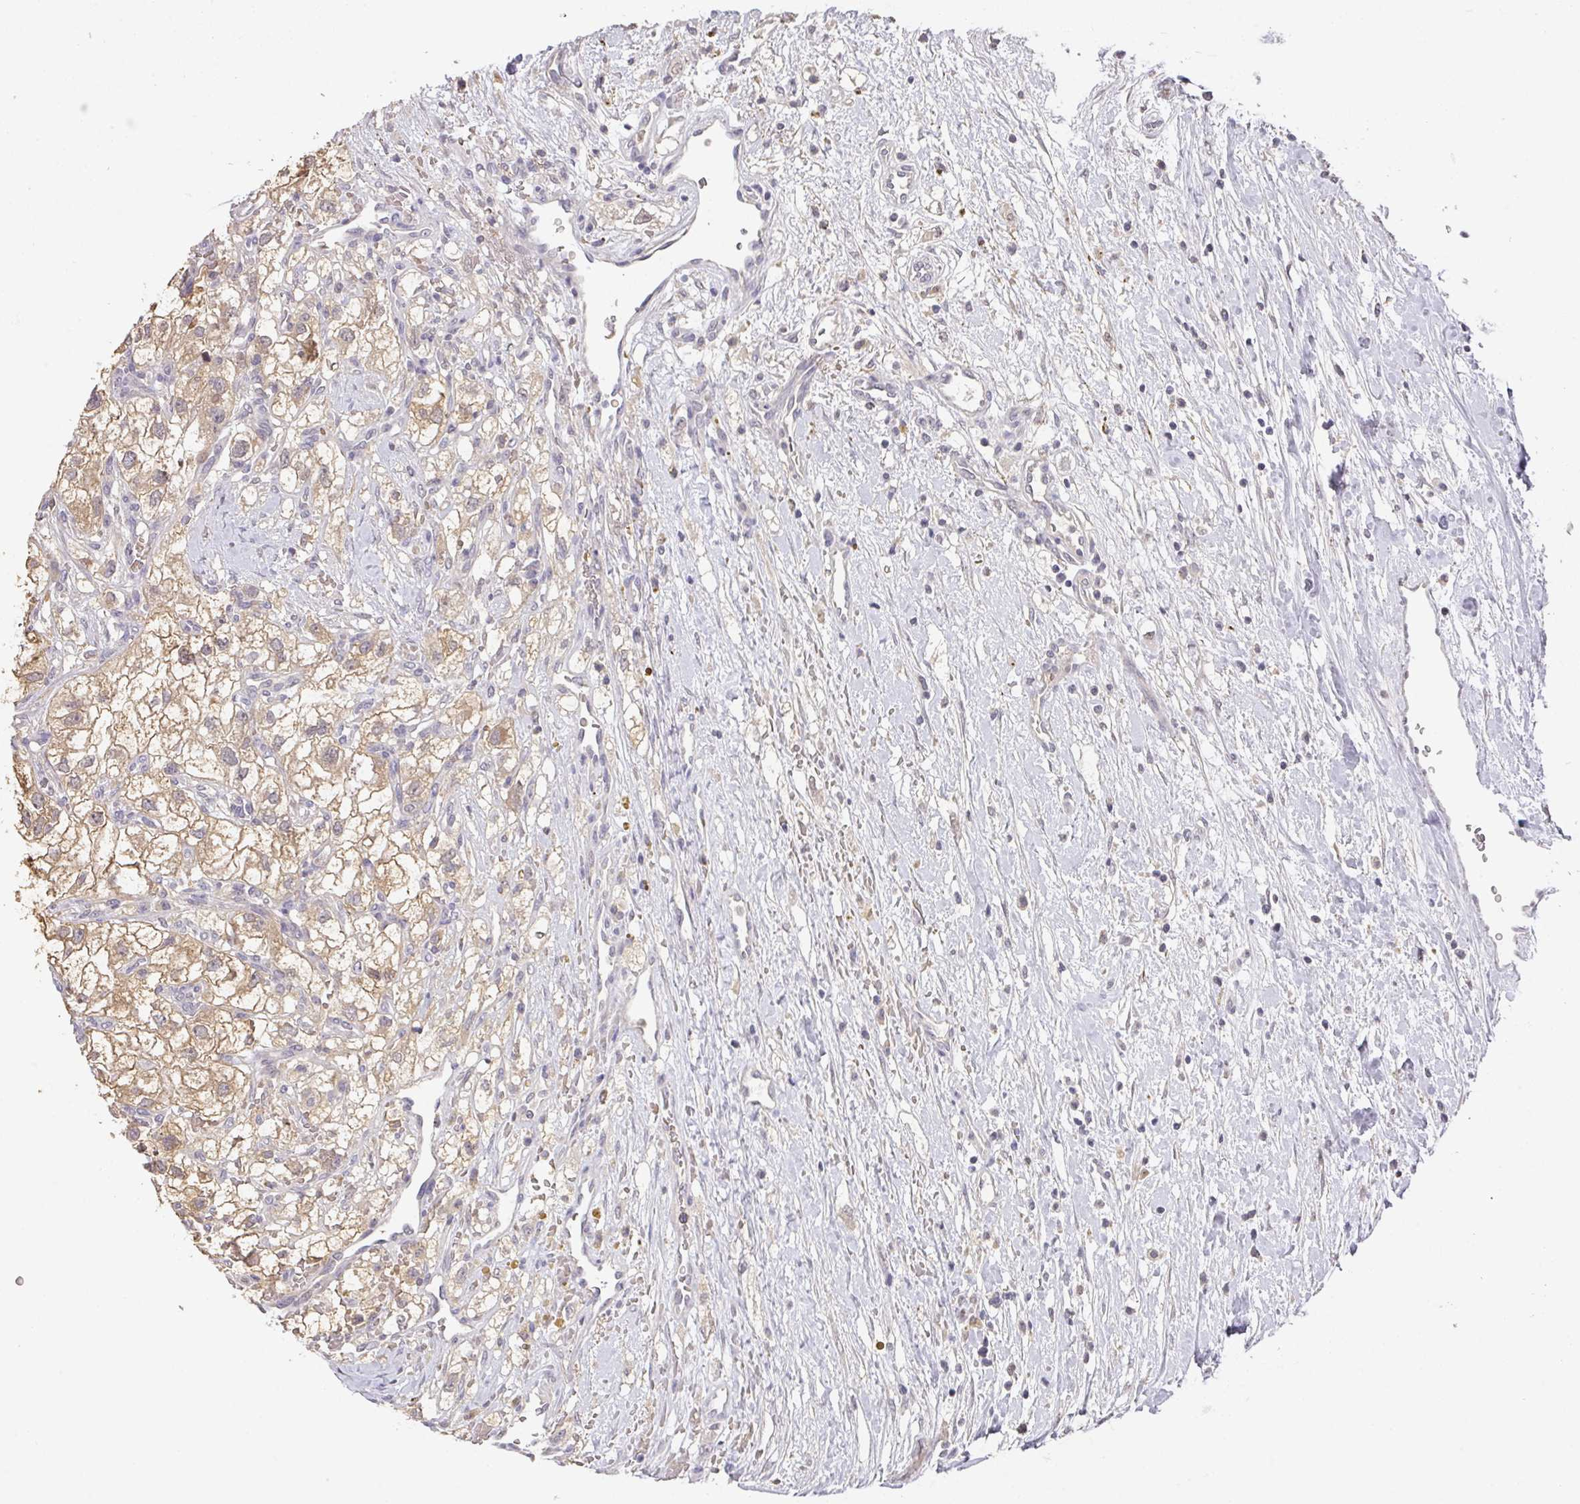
{"staining": {"intensity": "moderate", "quantity": ">75%", "location": "cytoplasmic/membranous"}, "tissue": "renal cancer", "cell_type": "Tumor cells", "image_type": "cancer", "snomed": [{"axis": "morphology", "description": "Adenocarcinoma, NOS"}, {"axis": "topography", "description": "Kidney"}], "caption": "Protein expression by immunohistochemistry (IHC) displays moderate cytoplasmic/membranous staining in approximately >75% of tumor cells in adenocarcinoma (renal).", "gene": "FOXN4", "patient": {"sex": "male", "age": 59}}